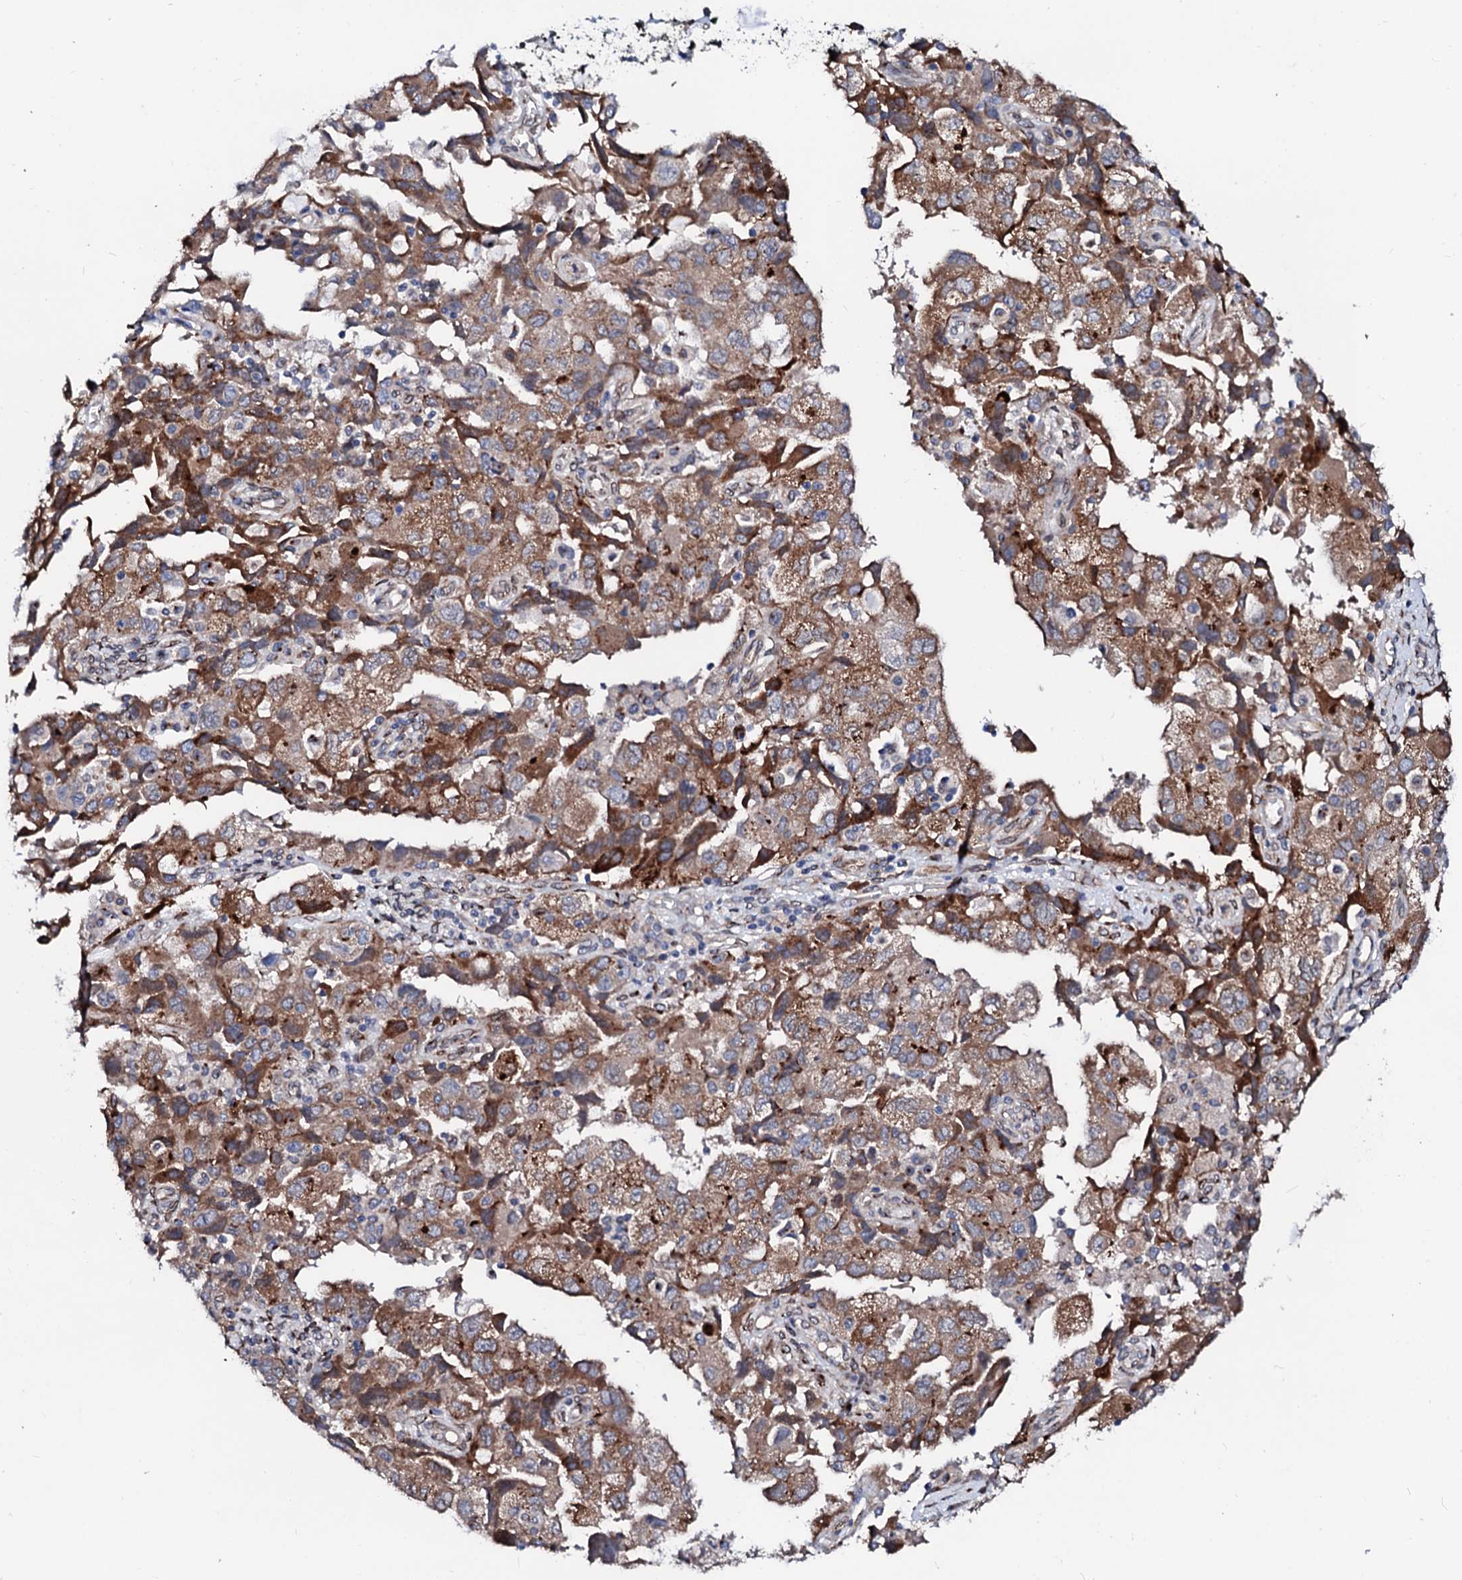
{"staining": {"intensity": "moderate", "quantity": ">75%", "location": "cytoplasmic/membranous"}, "tissue": "ovarian cancer", "cell_type": "Tumor cells", "image_type": "cancer", "snomed": [{"axis": "morphology", "description": "Carcinoma, NOS"}, {"axis": "morphology", "description": "Cystadenocarcinoma, serous, NOS"}, {"axis": "topography", "description": "Ovary"}], "caption": "Moderate cytoplasmic/membranous staining for a protein is identified in about >75% of tumor cells of serous cystadenocarcinoma (ovarian) using immunohistochemistry.", "gene": "TMCO3", "patient": {"sex": "female", "age": 69}}